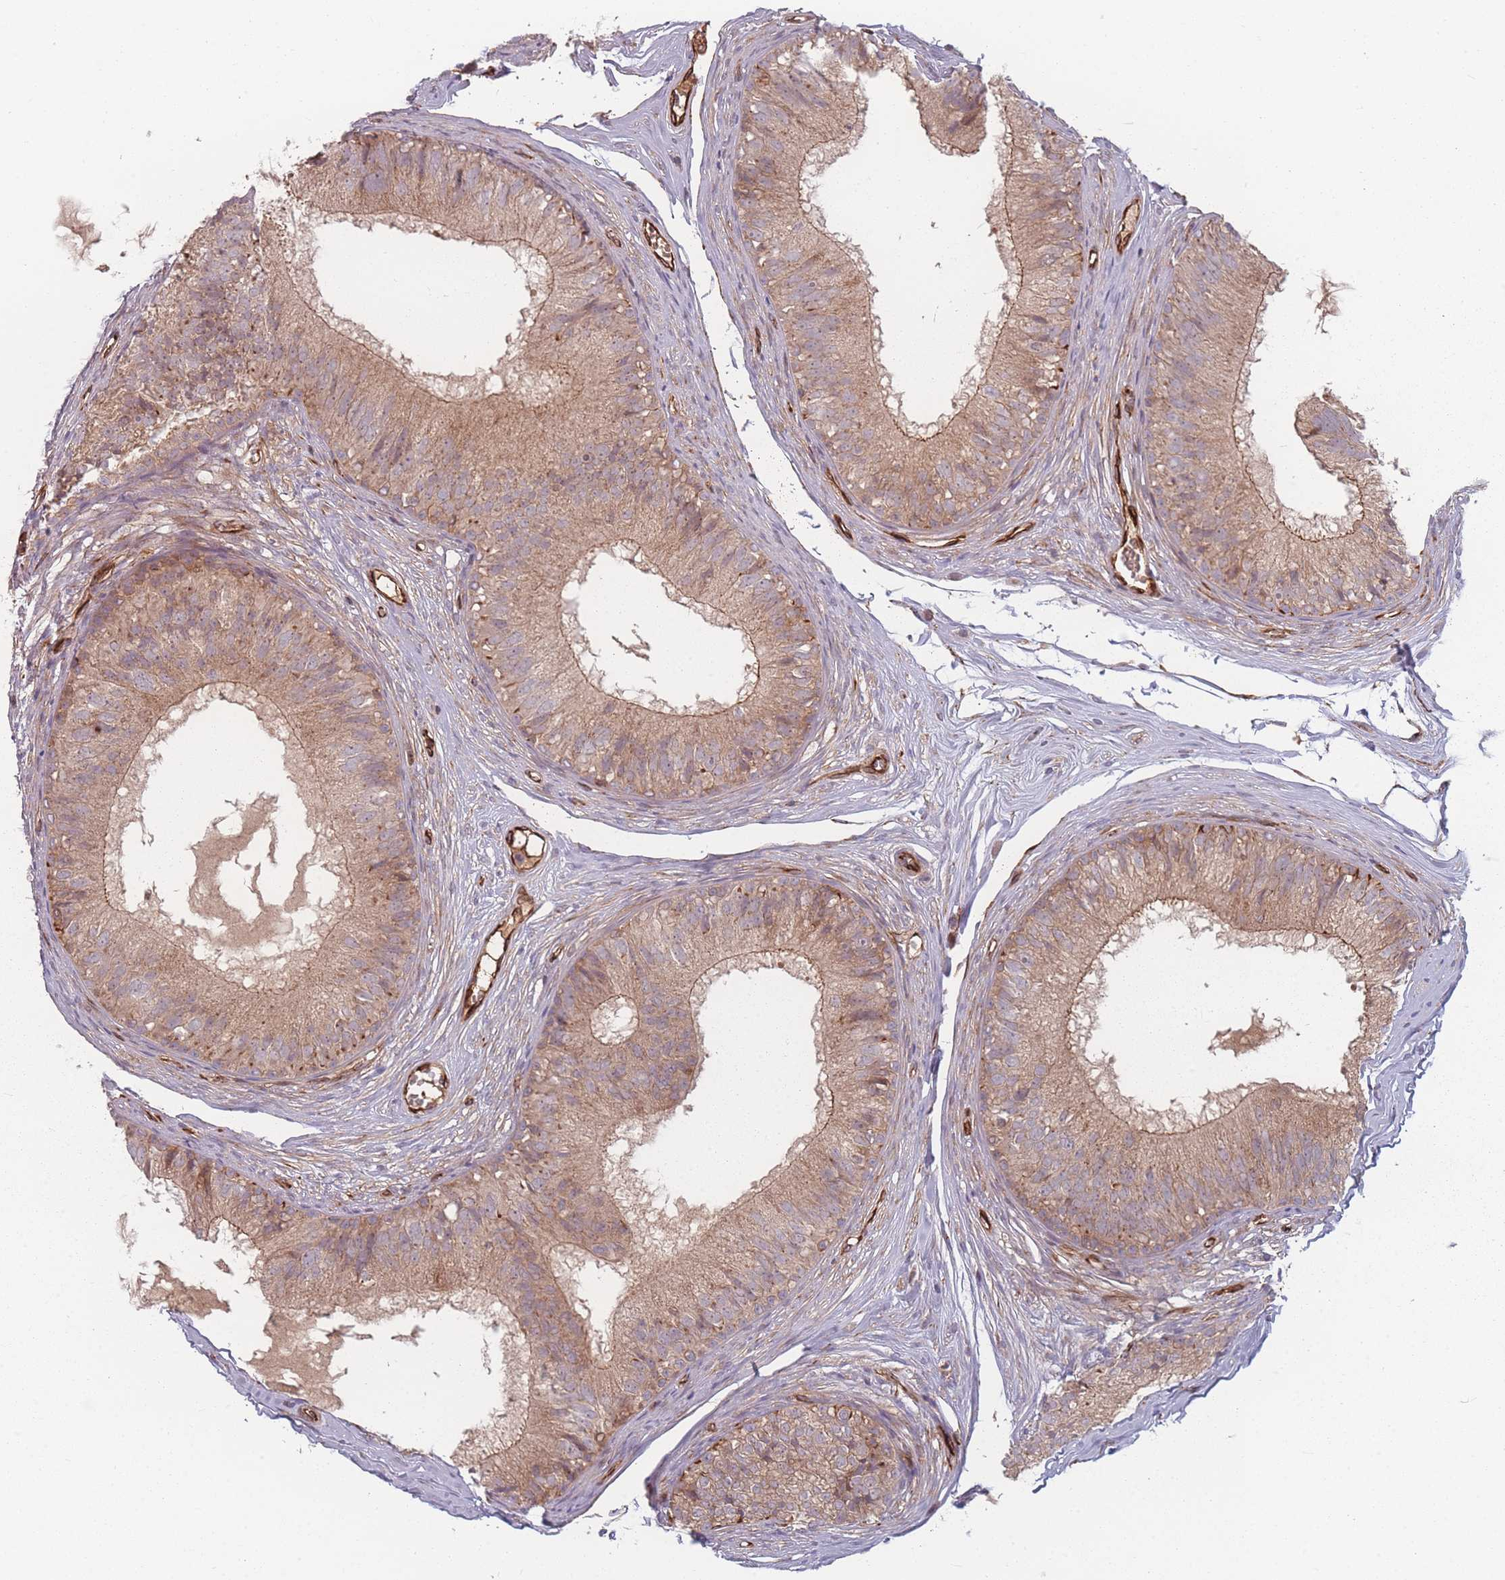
{"staining": {"intensity": "moderate", "quantity": ">75%", "location": "cytoplasmic/membranous"}, "tissue": "epididymis", "cell_type": "Glandular cells", "image_type": "normal", "snomed": [{"axis": "morphology", "description": "Normal tissue, NOS"}, {"axis": "morphology", "description": "Seminoma in situ"}, {"axis": "topography", "description": "Testis"}, {"axis": "topography", "description": "Epididymis"}], "caption": "Immunohistochemical staining of normal human epididymis exhibits moderate cytoplasmic/membranous protein positivity in about >75% of glandular cells. Using DAB (brown) and hematoxylin (blue) stains, captured at high magnification using brightfield microscopy.", "gene": "EEF1AKMT2", "patient": {"sex": "male", "age": 28}}